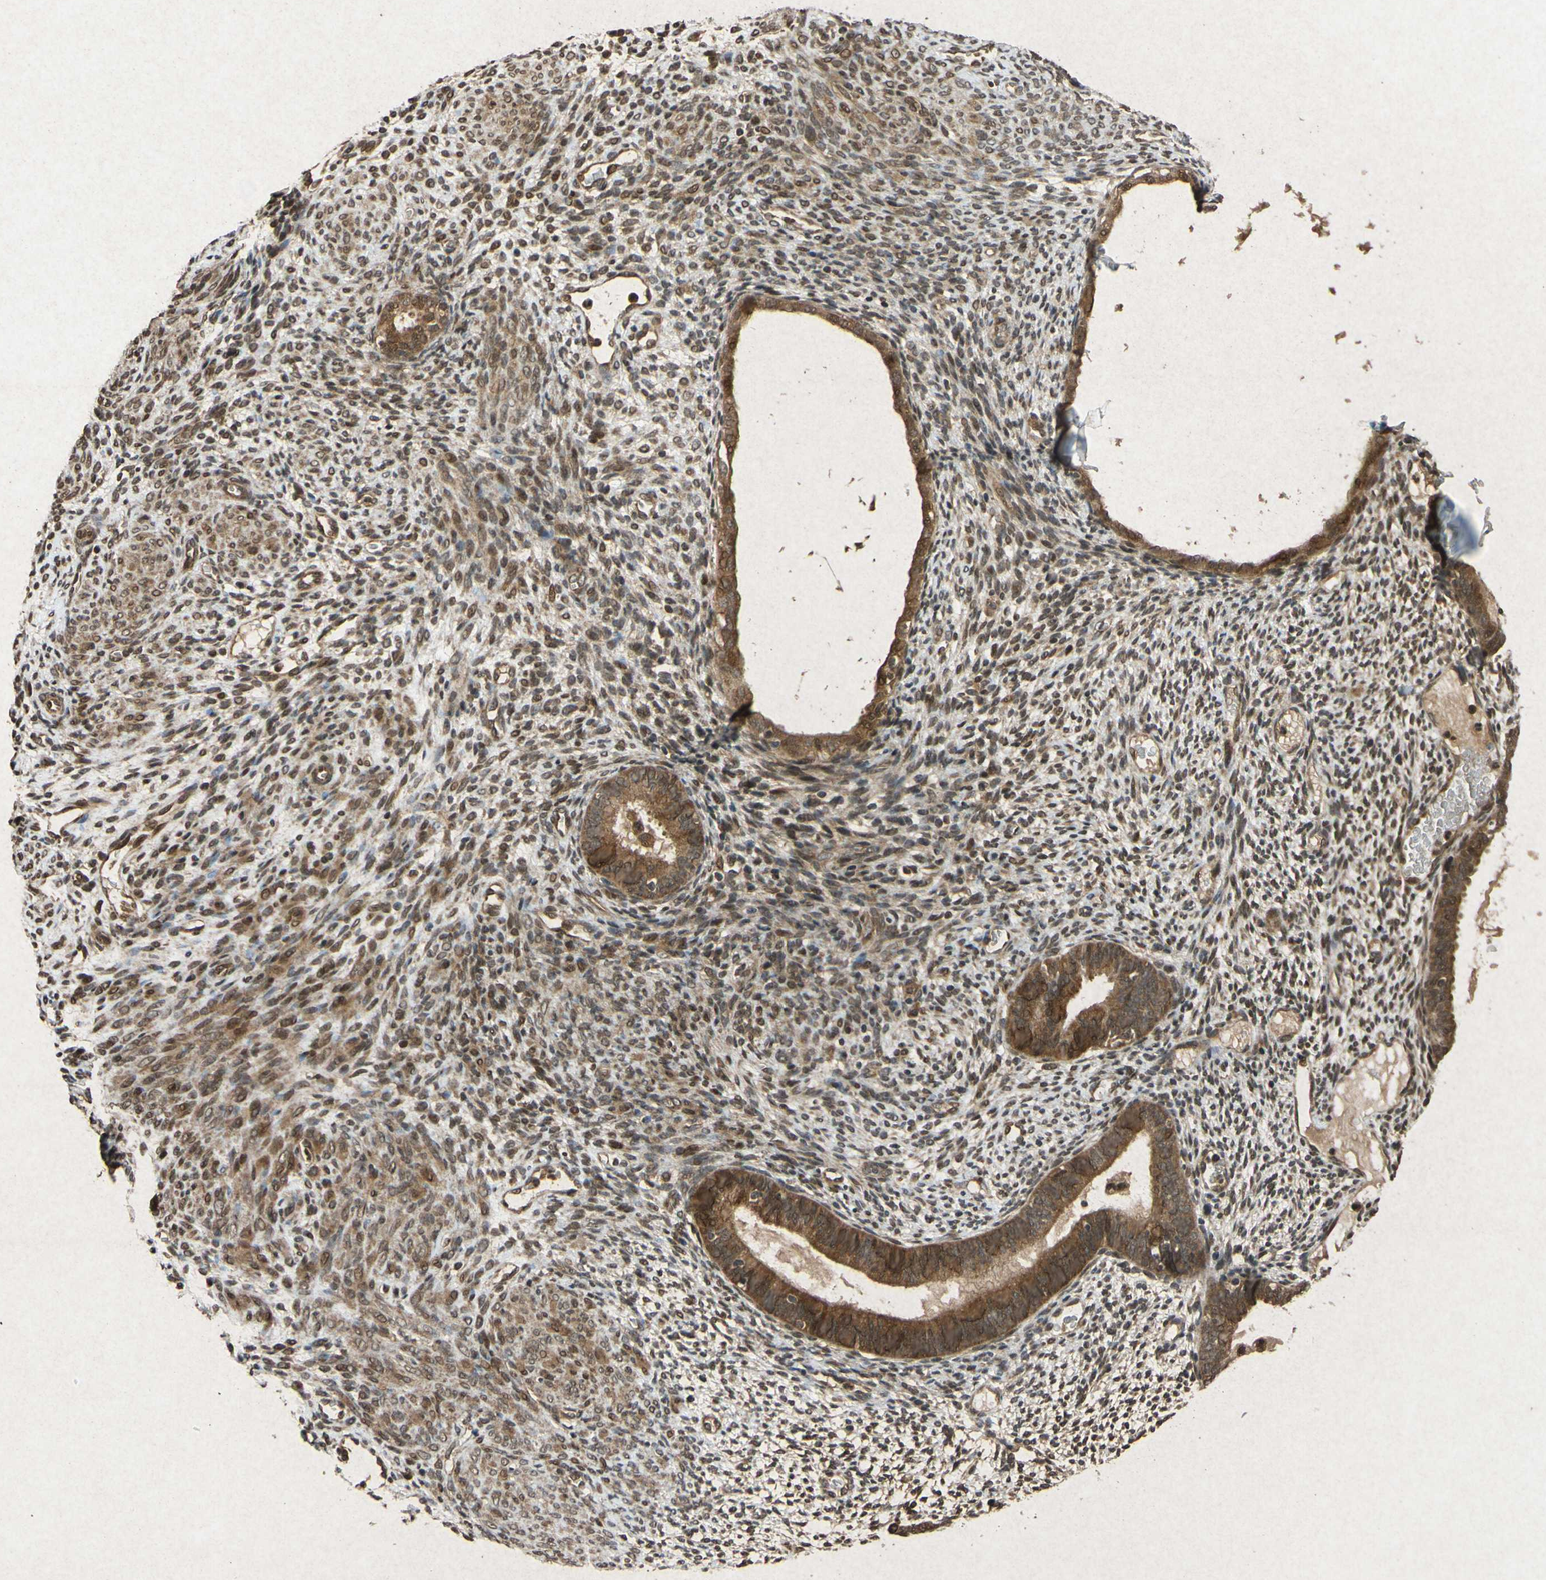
{"staining": {"intensity": "moderate", "quantity": ">75%", "location": "cytoplasmic/membranous,nuclear"}, "tissue": "endometrium", "cell_type": "Cells in endometrial stroma", "image_type": "normal", "snomed": [{"axis": "morphology", "description": "Normal tissue, NOS"}, {"axis": "morphology", "description": "Atrophy, NOS"}, {"axis": "topography", "description": "Uterus"}, {"axis": "topography", "description": "Endometrium"}], "caption": "Approximately >75% of cells in endometrial stroma in benign endometrium show moderate cytoplasmic/membranous,nuclear protein staining as visualized by brown immunohistochemical staining.", "gene": "ATP6V1H", "patient": {"sex": "female", "age": 68}}